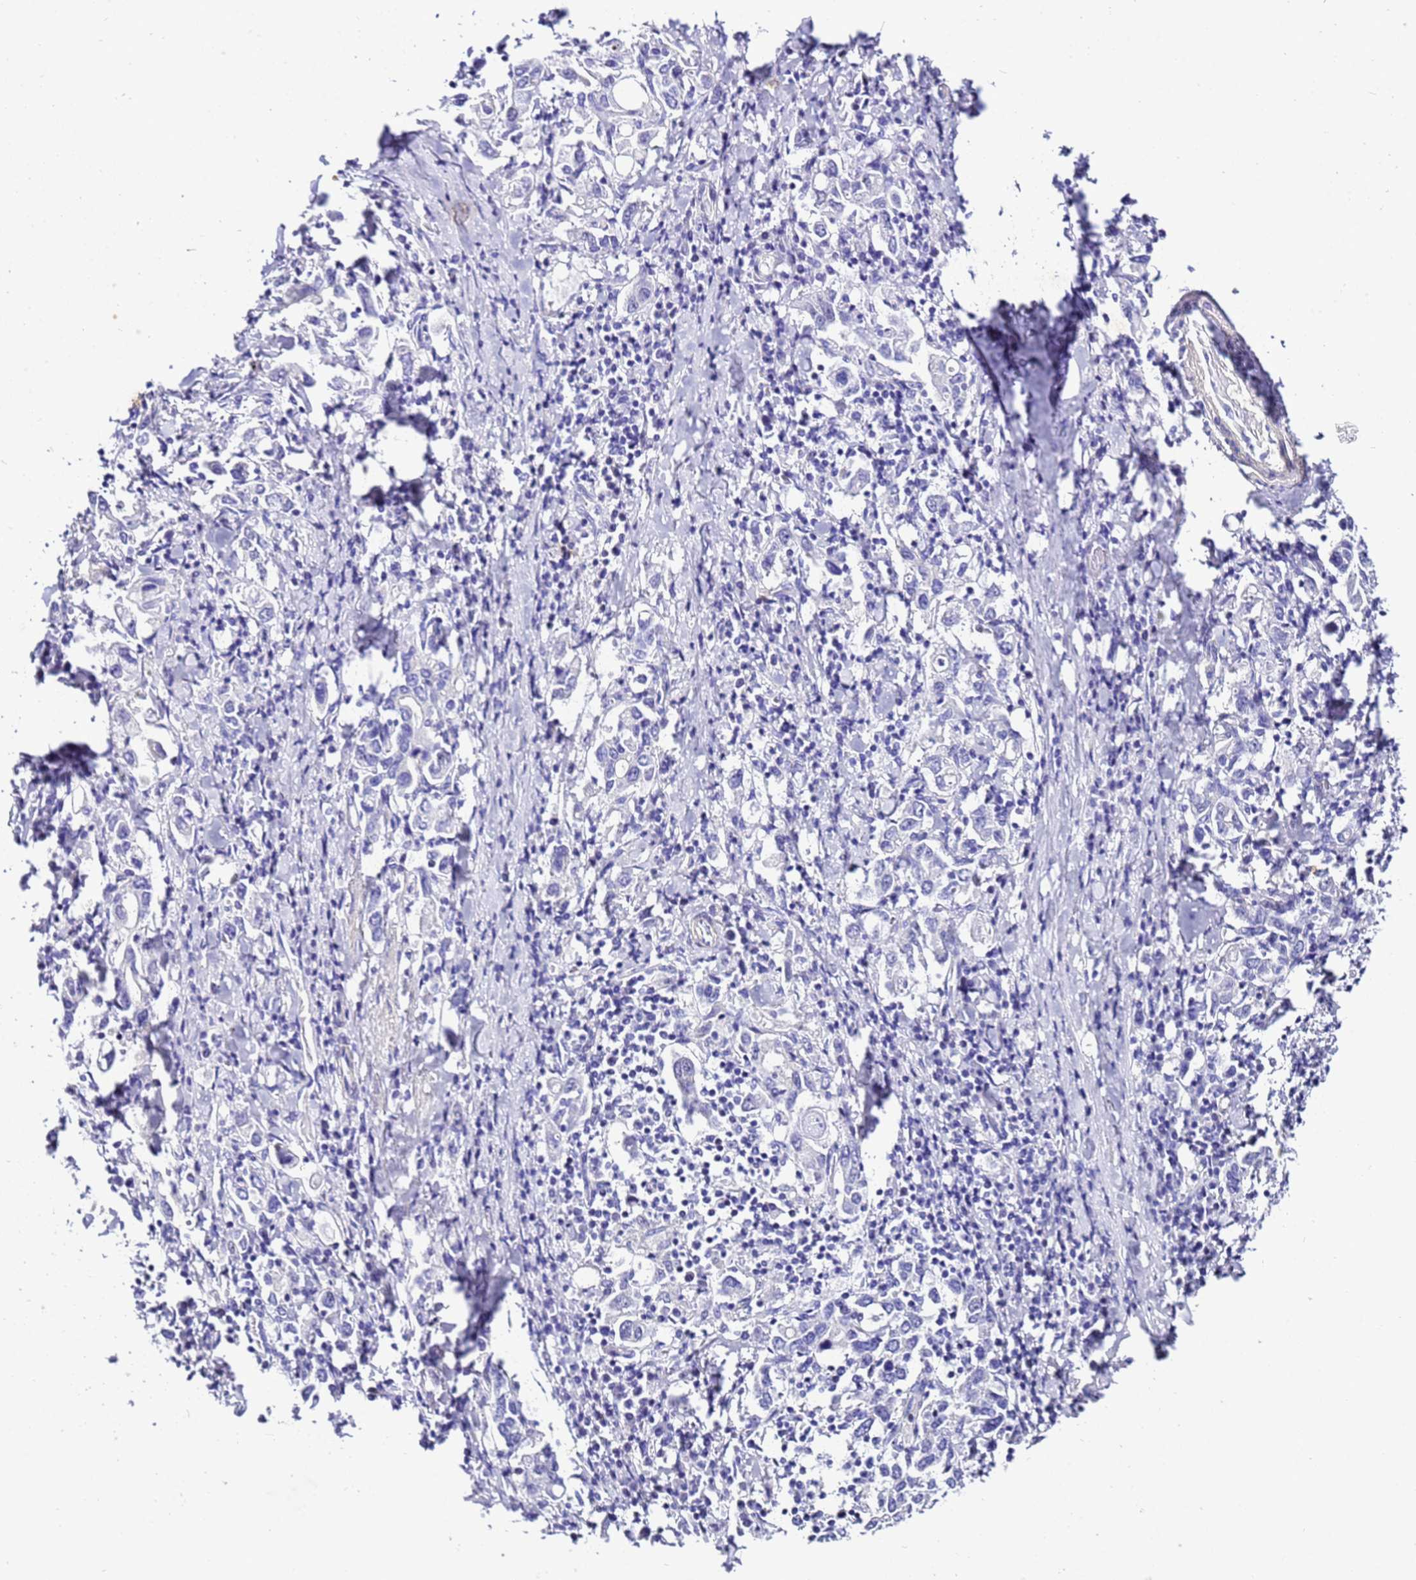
{"staining": {"intensity": "negative", "quantity": "none", "location": "none"}, "tissue": "stomach cancer", "cell_type": "Tumor cells", "image_type": "cancer", "snomed": [{"axis": "morphology", "description": "Adenocarcinoma, NOS"}, {"axis": "topography", "description": "Stomach, upper"}], "caption": "Protein analysis of stomach cancer displays no significant positivity in tumor cells.", "gene": "ZNF417", "patient": {"sex": "male", "age": 62}}